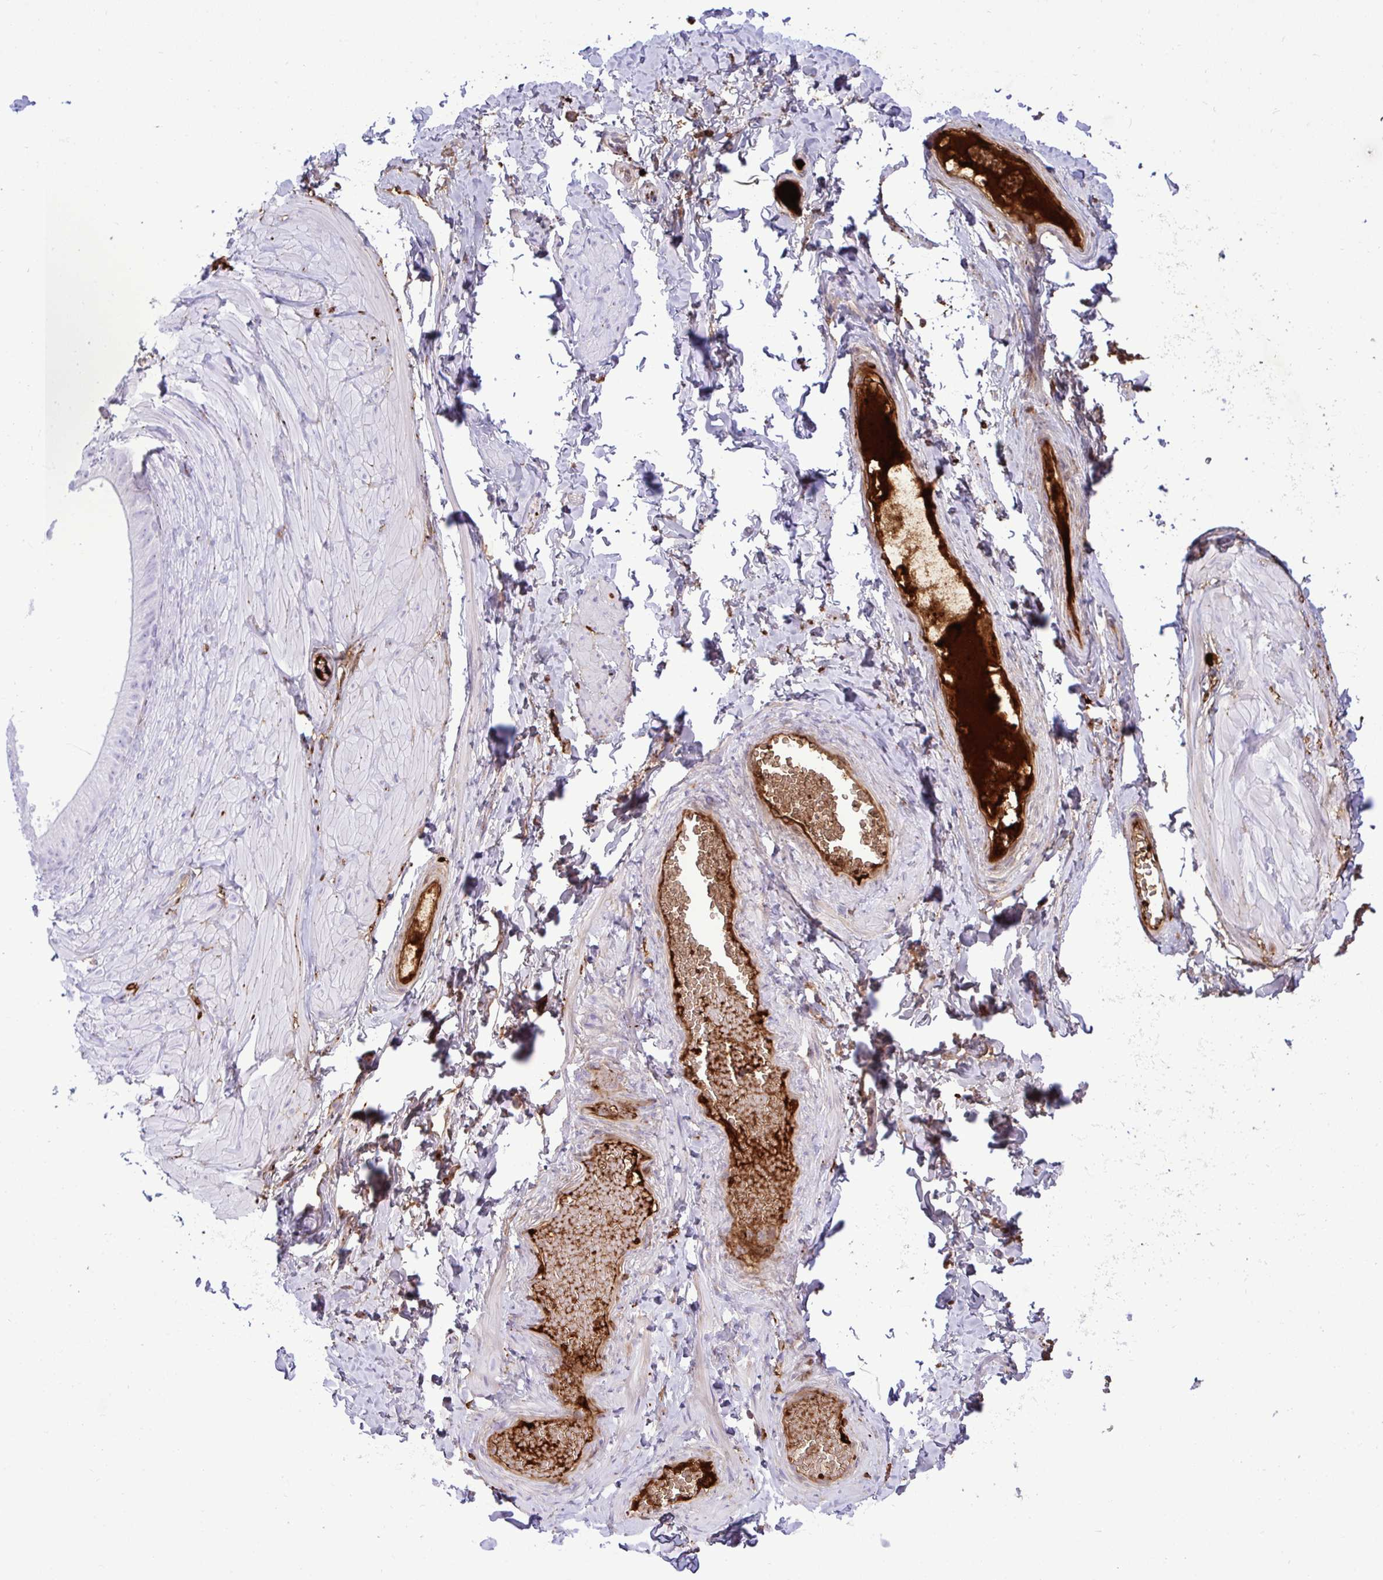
{"staining": {"intensity": "negative", "quantity": "none", "location": "none"}, "tissue": "adipose tissue", "cell_type": "Adipocytes", "image_type": "normal", "snomed": [{"axis": "morphology", "description": "Normal tissue, NOS"}, {"axis": "topography", "description": "Epididymis, spermatic cord, NOS"}, {"axis": "topography", "description": "Epididymis"}, {"axis": "topography", "description": "Peripheral nerve tissue"}], "caption": "DAB immunohistochemical staining of benign adipose tissue demonstrates no significant positivity in adipocytes.", "gene": "F2", "patient": {"sex": "male", "age": 29}}